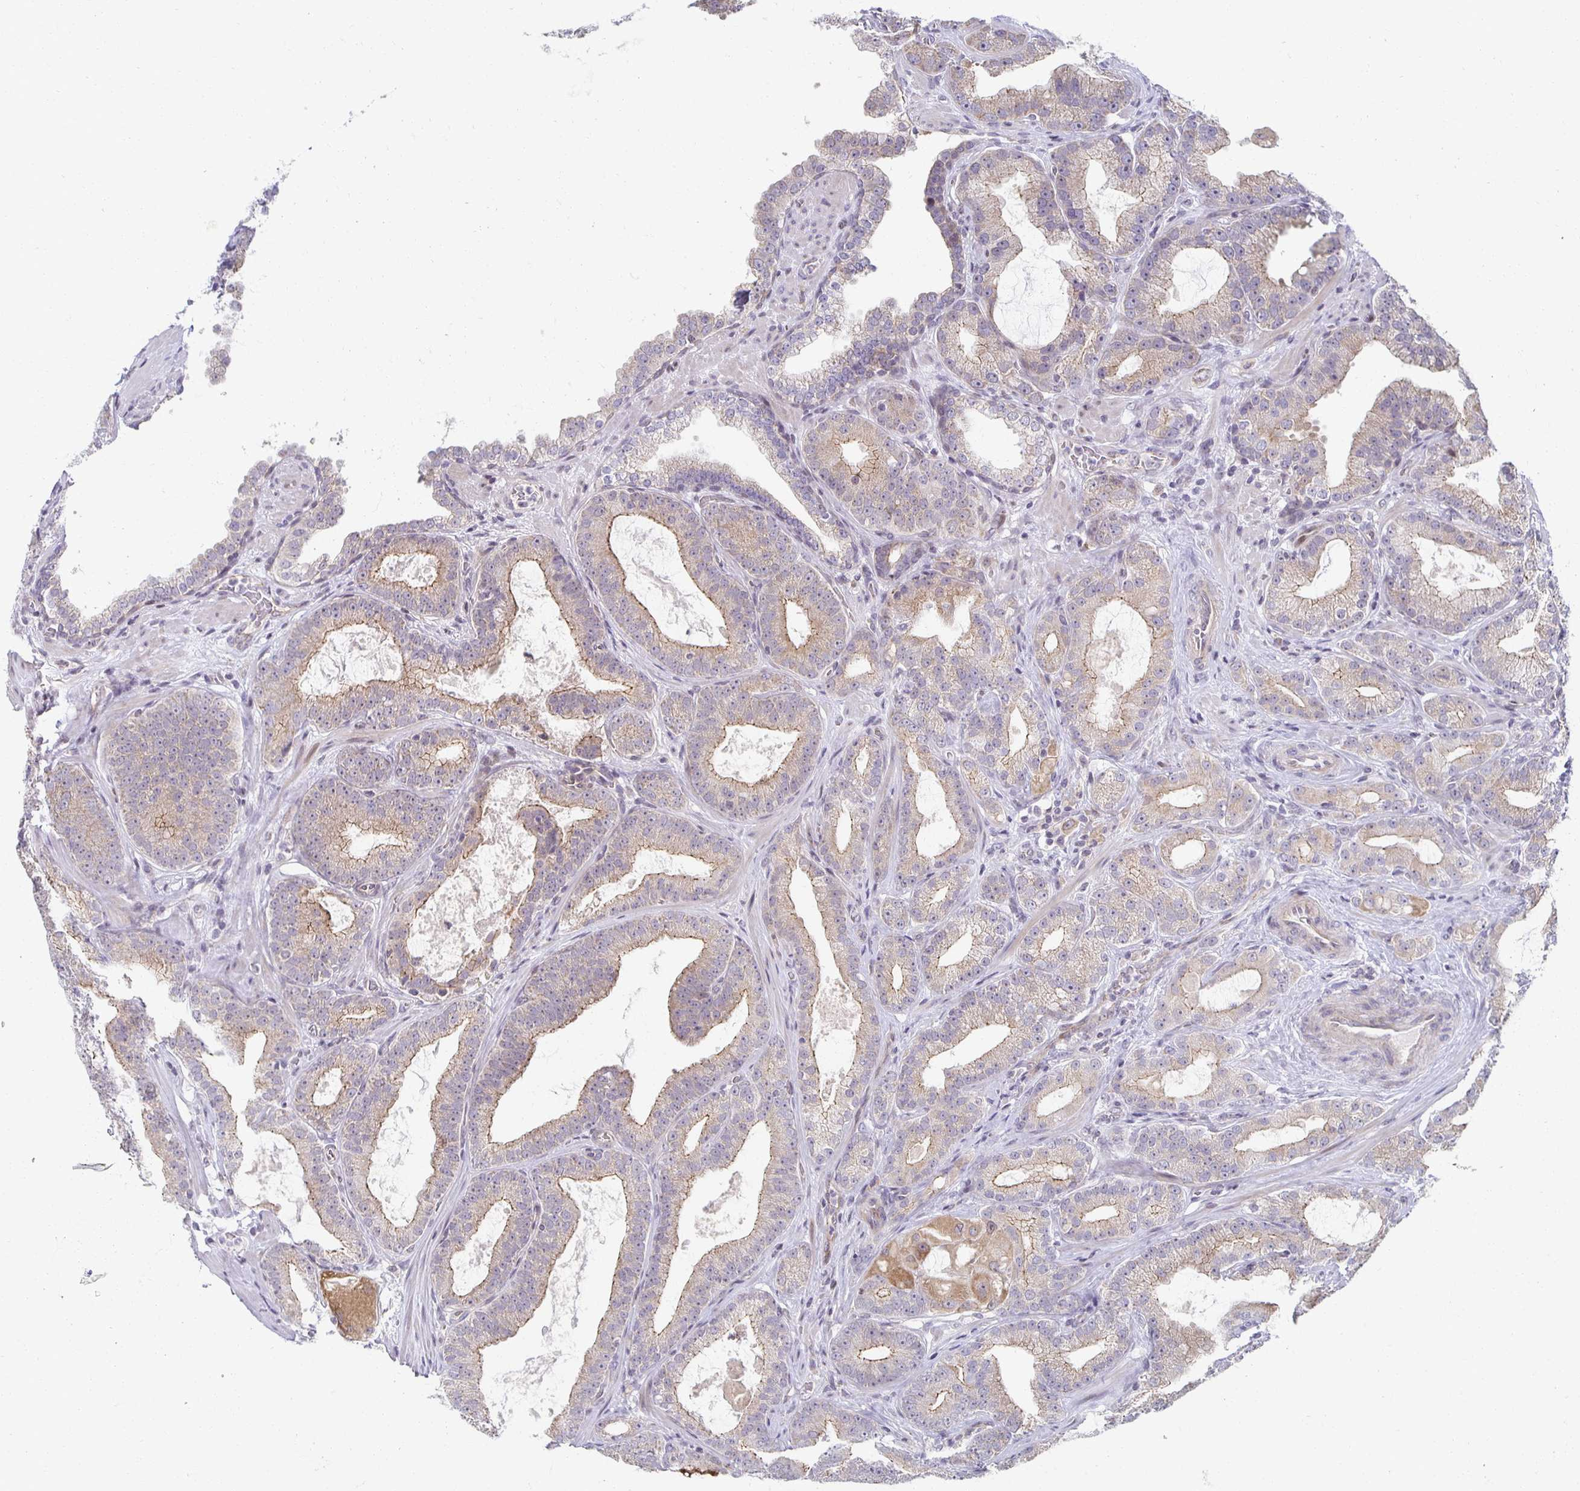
{"staining": {"intensity": "weak", "quantity": ">75%", "location": "cytoplasmic/membranous"}, "tissue": "prostate cancer", "cell_type": "Tumor cells", "image_type": "cancer", "snomed": [{"axis": "morphology", "description": "Adenocarcinoma, High grade"}, {"axis": "topography", "description": "Prostate"}], "caption": "IHC photomicrograph of neoplastic tissue: prostate adenocarcinoma (high-grade) stained using immunohistochemistry (IHC) displays low levels of weak protein expression localized specifically in the cytoplasmic/membranous of tumor cells, appearing as a cytoplasmic/membranous brown color.", "gene": "HCFC1R1", "patient": {"sex": "male", "age": 65}}